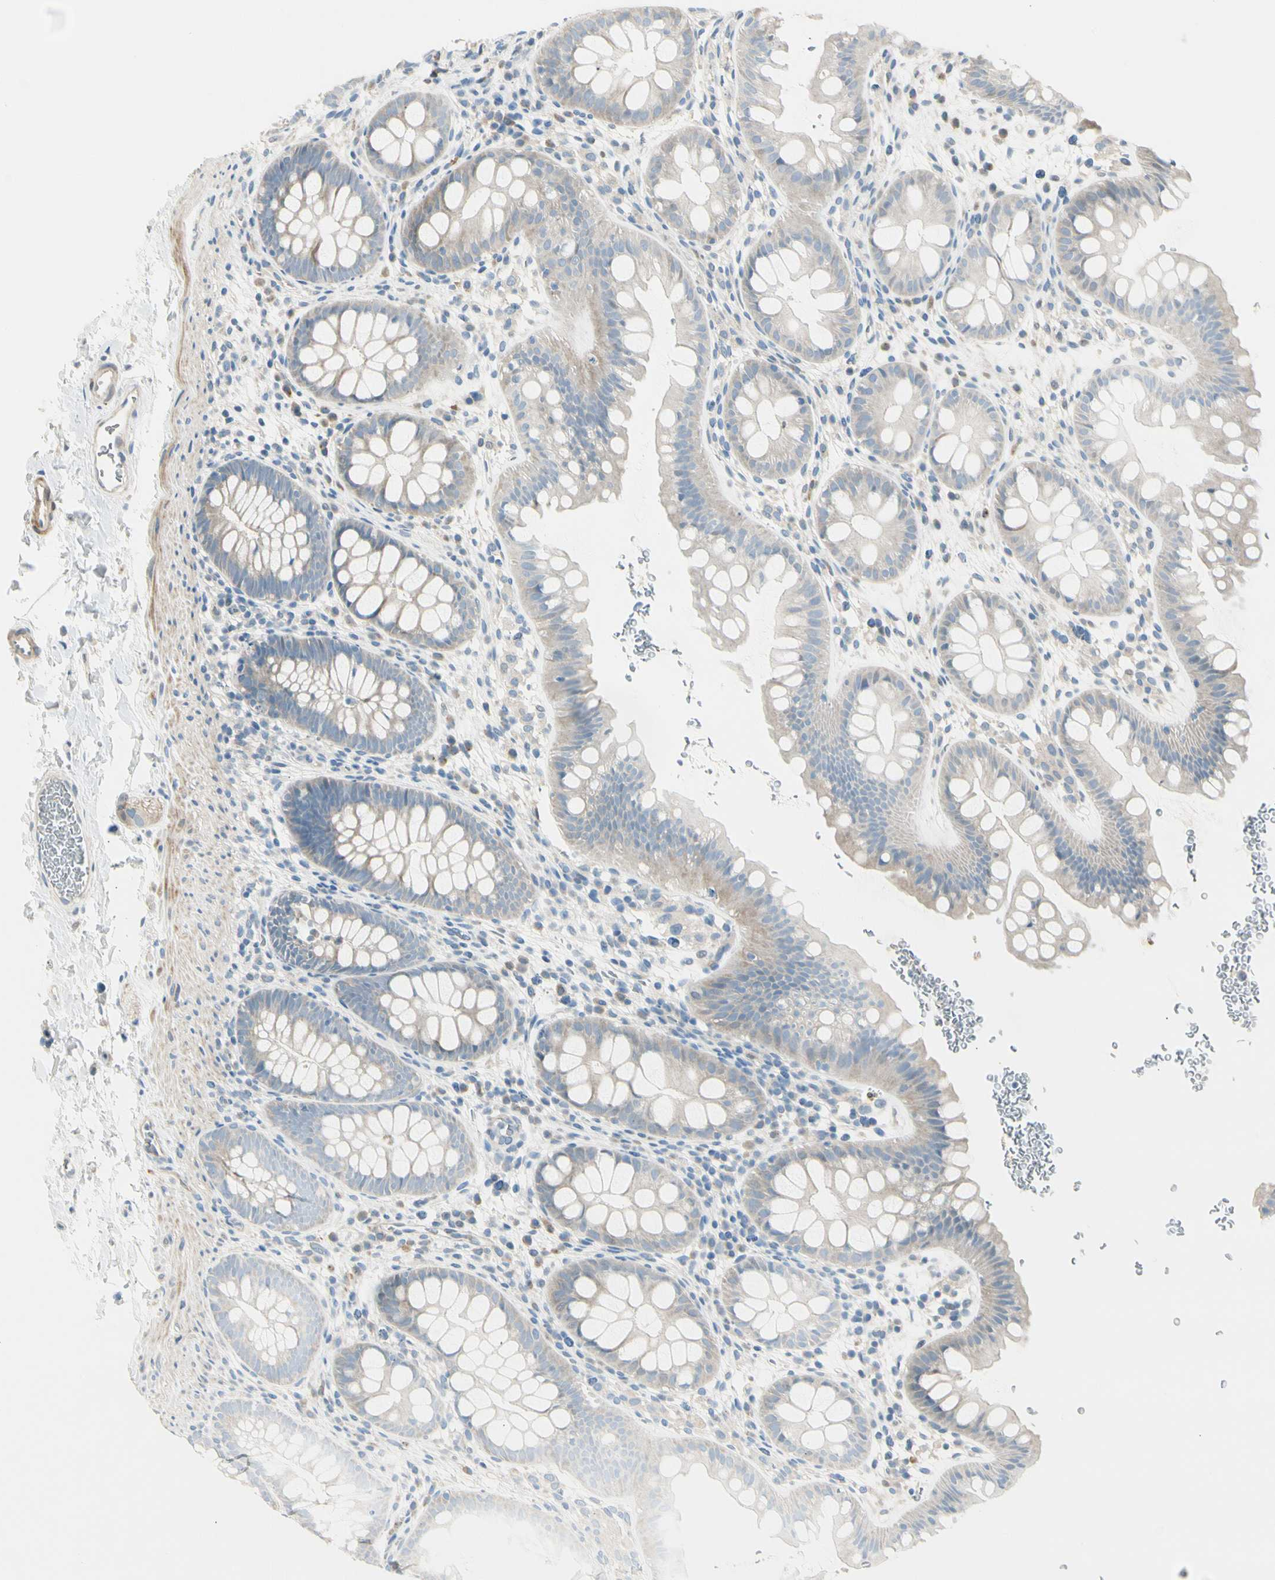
{"staining": {"intensity": "weak", "quantity": "<25%", "location": "cytoplasmic/membranous"}, "tissue": "rectum", "cell_type": "Glandular cells", "image_type": "normal", "snomed": [{"axis": "morphology", "description": "Normal tissue, NOS"}, {"axis": "topography", "description": "Rectum"}], "caption": "DAB (3,3'-diaminobenzidine) immunohistochemical staining of unremarkable rectum shows no significant staining in glandular cells. The staining is performed using DAB brown chromogen with nuclei counter-stained in using hematoxylin.", "gene": "ADGRA3", "patient": {"sex": "female", "age": 24}}